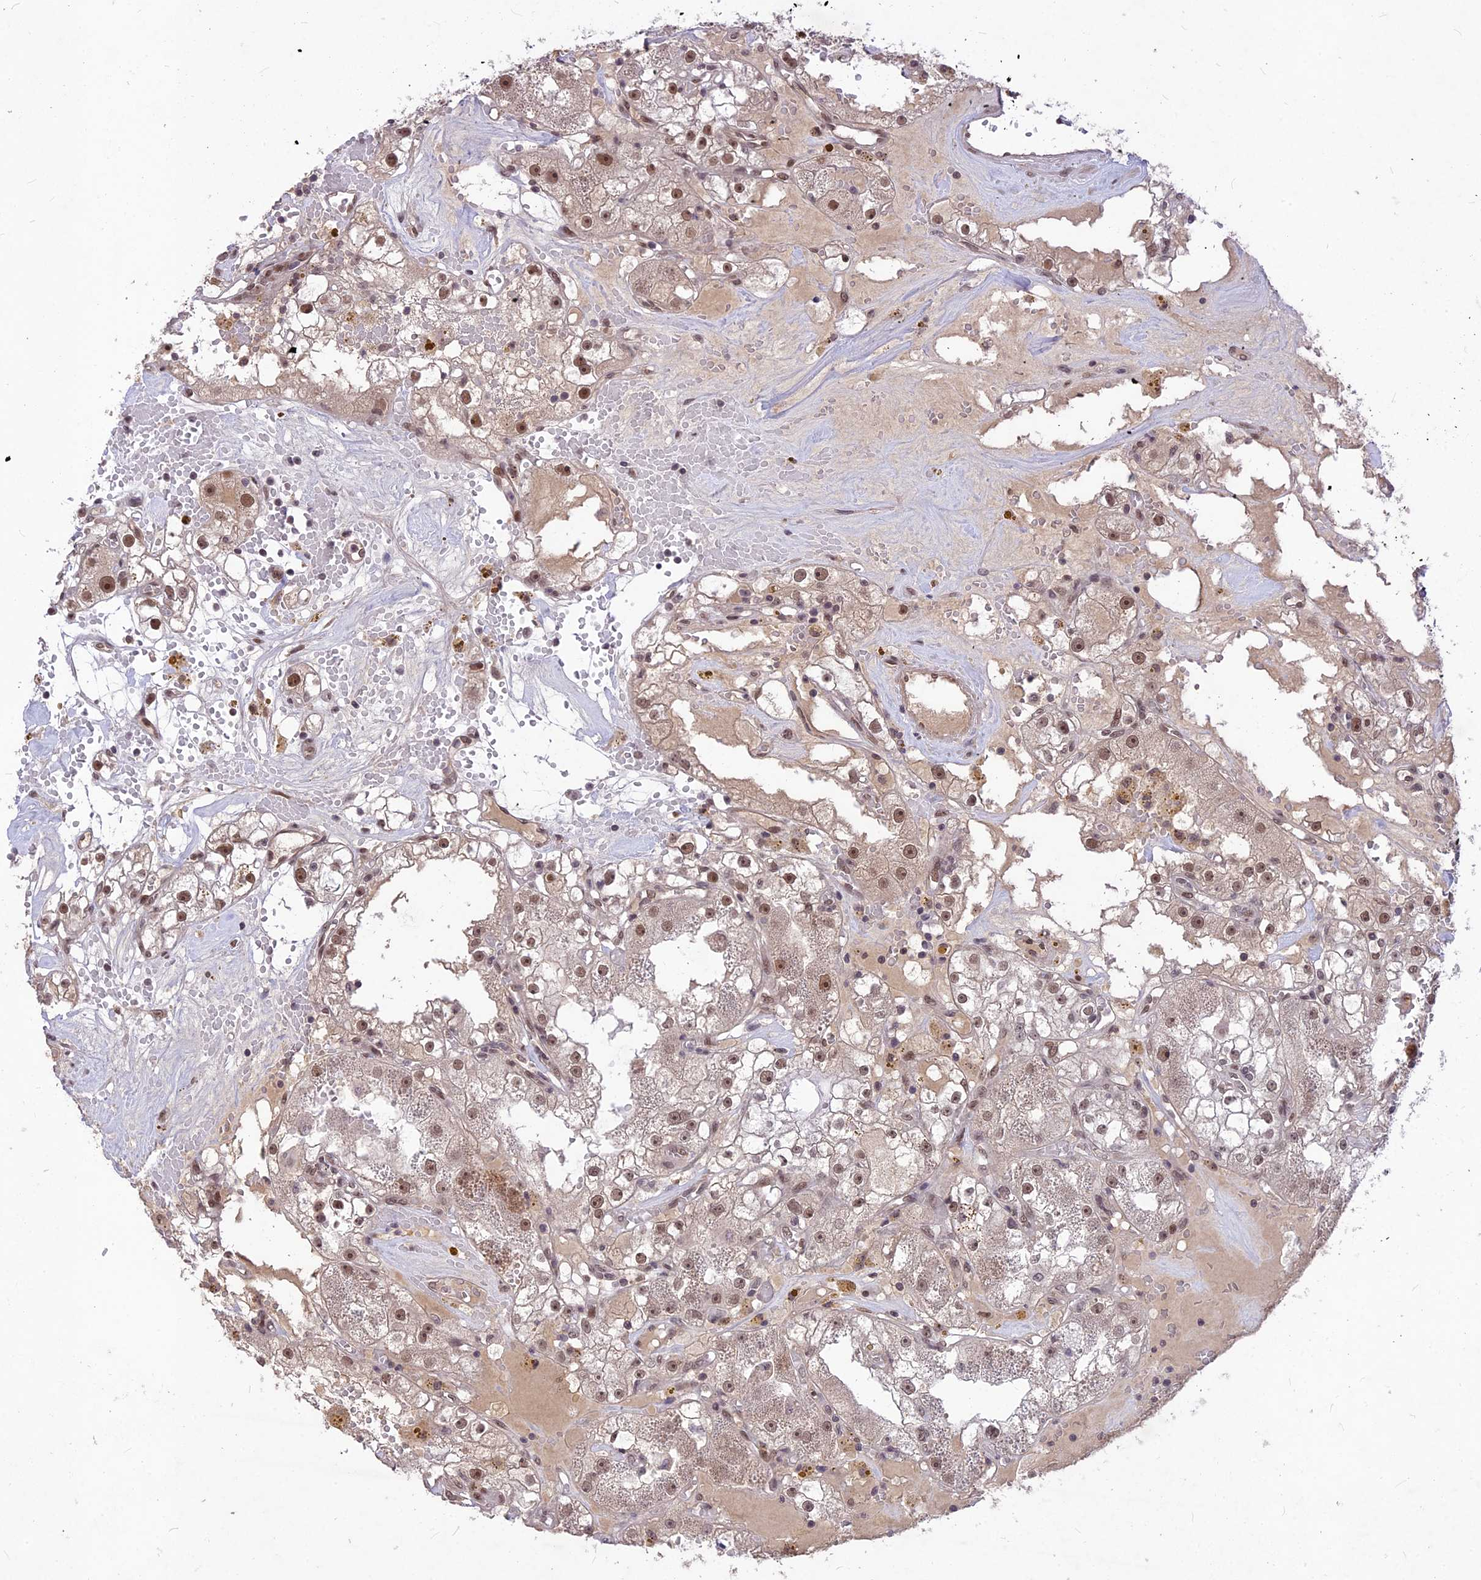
{"staining": {"intensity": "moderate", "quantity": ">75%", "location": "nuclear"}, "tissue": "renal cancer", "cell_type": "Tumor cells", "image_type": "cancer", "snomed": [{"axis": "morphology", "description": "Adenocarcinoma, NOS"}, {"axis": "topography", "description": "Kidney"}], "caption": "A histopathology image of human renal cancer (adenocarcinoma) stained for a protein exhibits moderate nuclear brown staining in tumor cells.", "gene": "DIS3", "patient": {"sex": "male", "age": 56}}